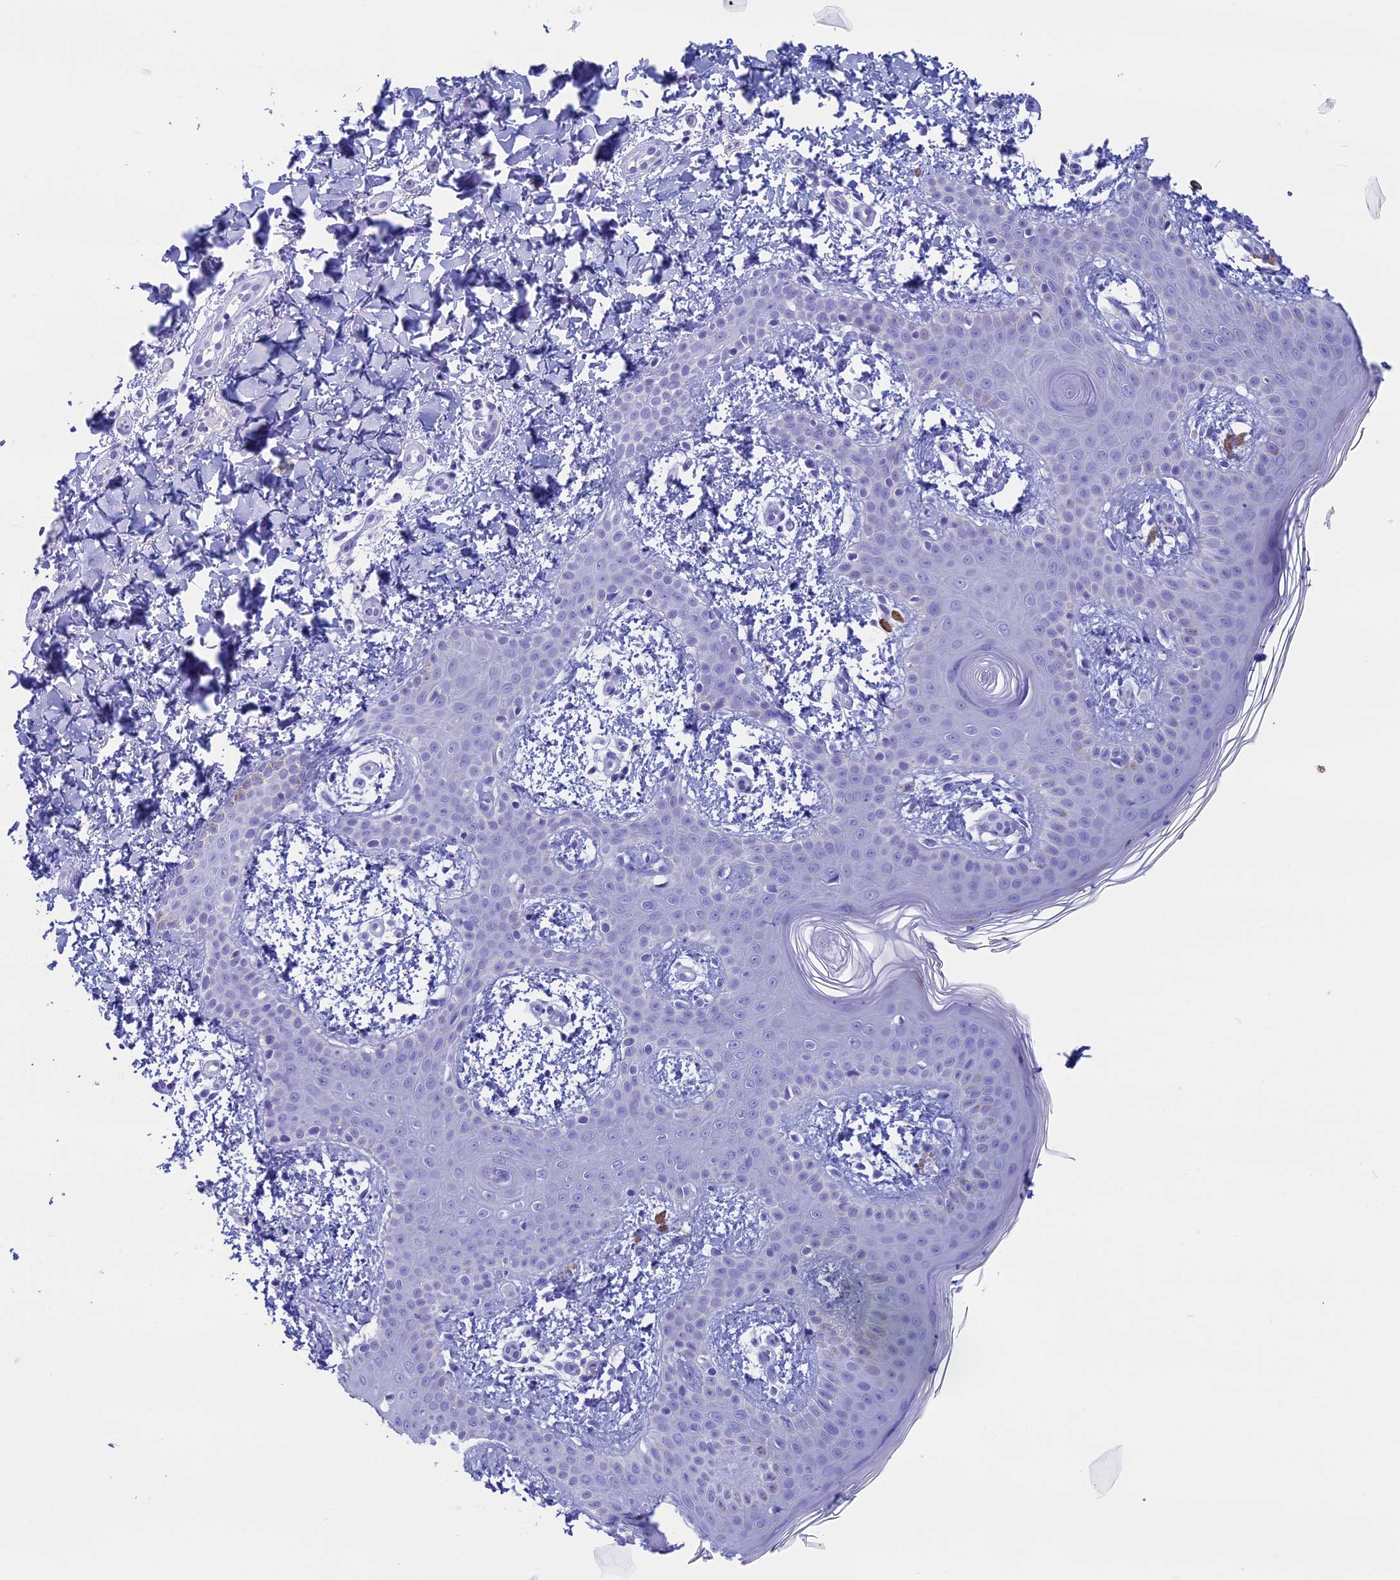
{"staining": {"intensity": "negative", "quantity": "none", "location": "none"}, "tissue": "skin", "cell_type": "Fibroblasts", "image_type": "normal", "snomed": [{"axis": "morphology", "description": "Normal tissue, NOS"}, {"axis": "topography", "description": "Skin"}], "caption": "Photomicrograph shows no significant protein staining in fibroblasts of unremarkable skin.", "gene": "FAM169A", "patient": {"sex": "male", "age": 36}}